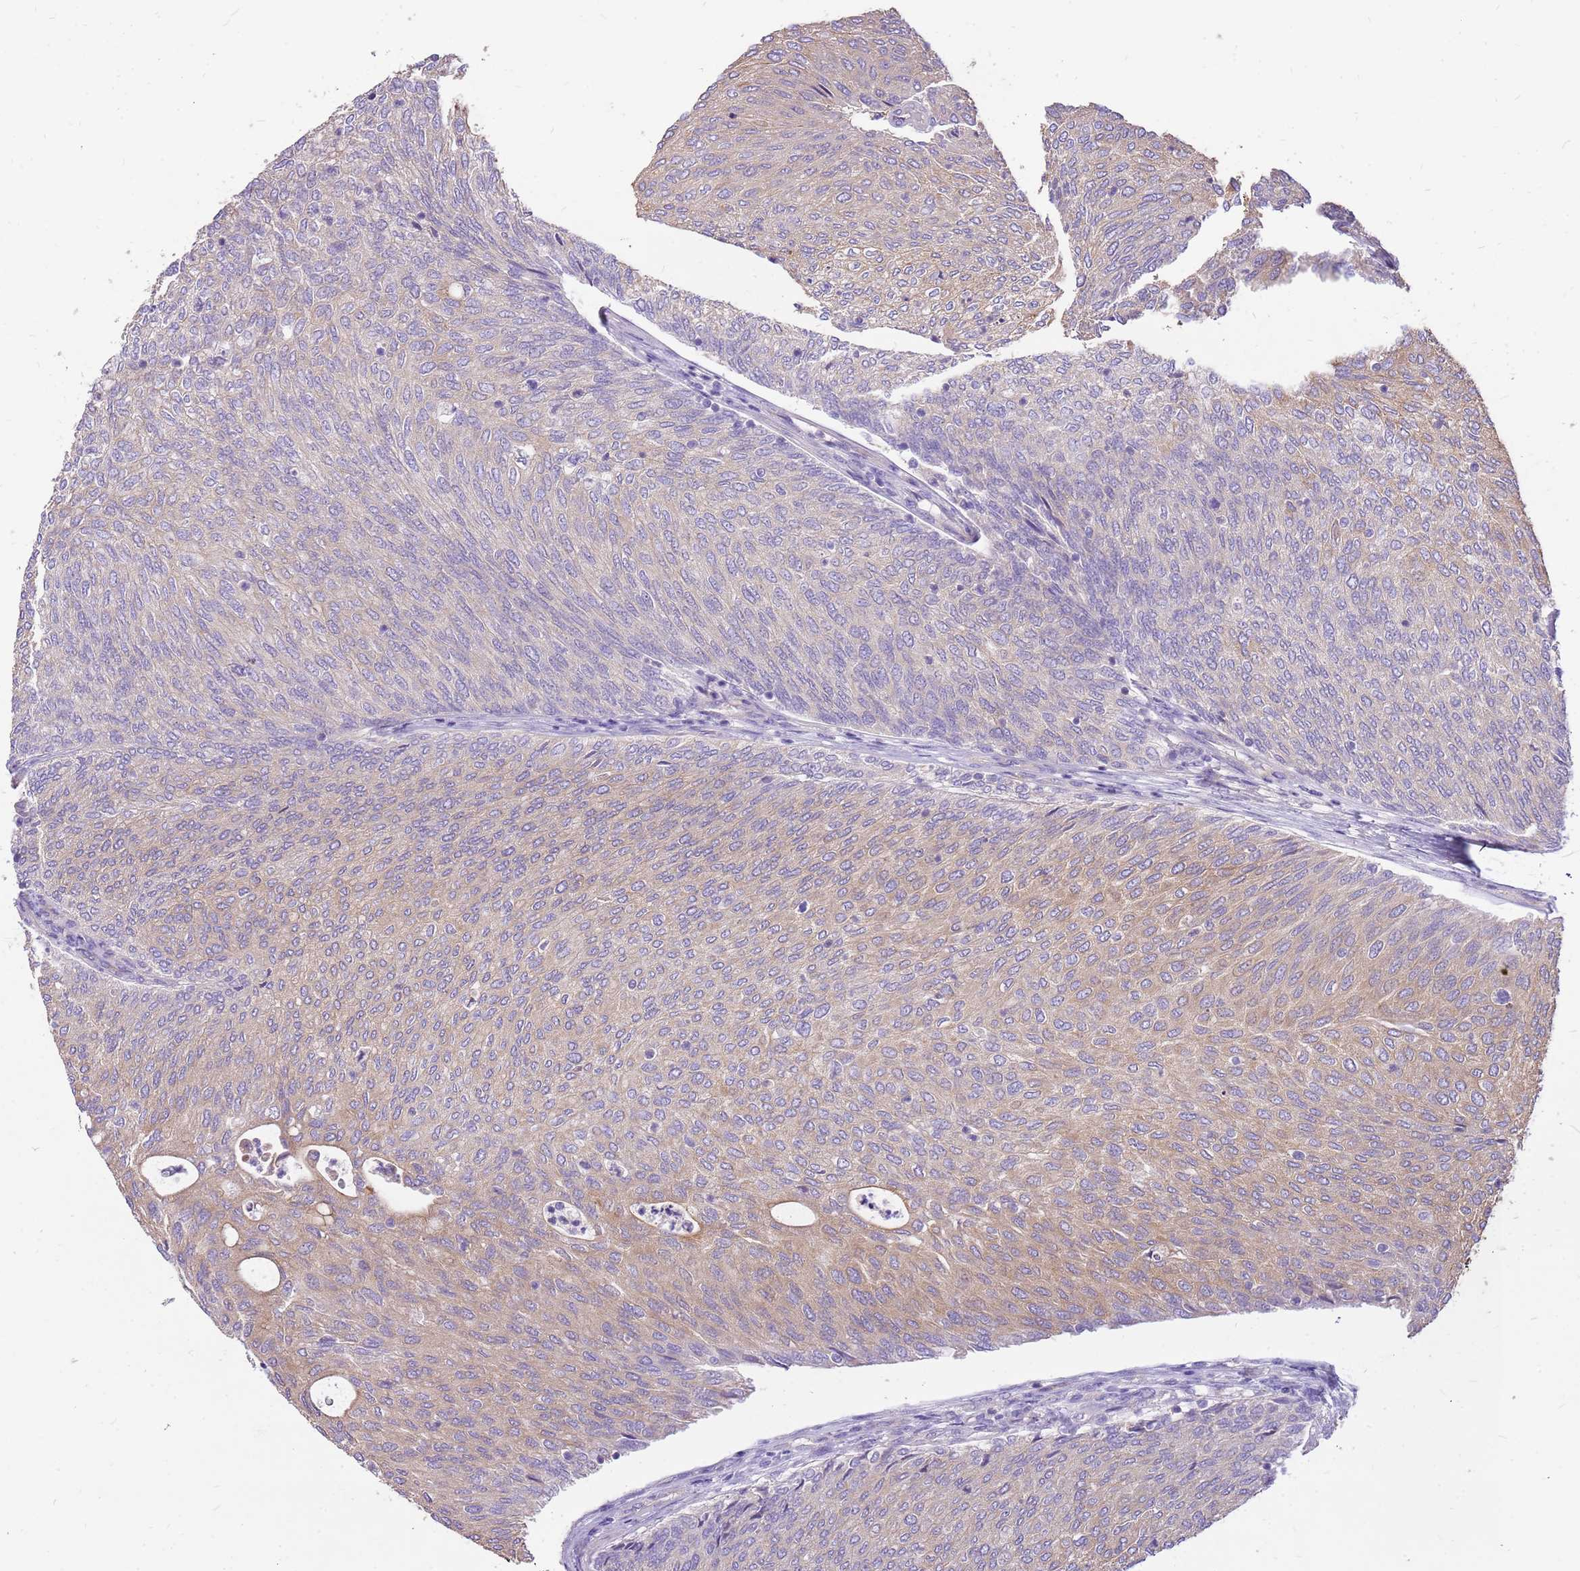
{"staining": {"intensity": "weak", "quantity": "25%-75%", "location": "cytoplasmic/membranous"}, "tissue": "urothelial cancer", "cell_type": "Tumor cells", "image_type": "cancer", "snomed": [{"axis": "morphology", "description": "Urothelial carcinoma, Low grade"}, {"axis": "topography", "description": "Urinary bladder"}], "caption": "The histopathology image exhibits a brown stain indicating the presence of a protein in the cytoplasmic/membranous of tumor cells in urothelial cancer. The staining was performed using DAB (3,3'-diaminobenzidine), with brown indicating positive protein expression. Nuclei are stained blue with hematoxylin.", "gene": "WASHC4", "patient": {"sex": "female", "age": 79}}